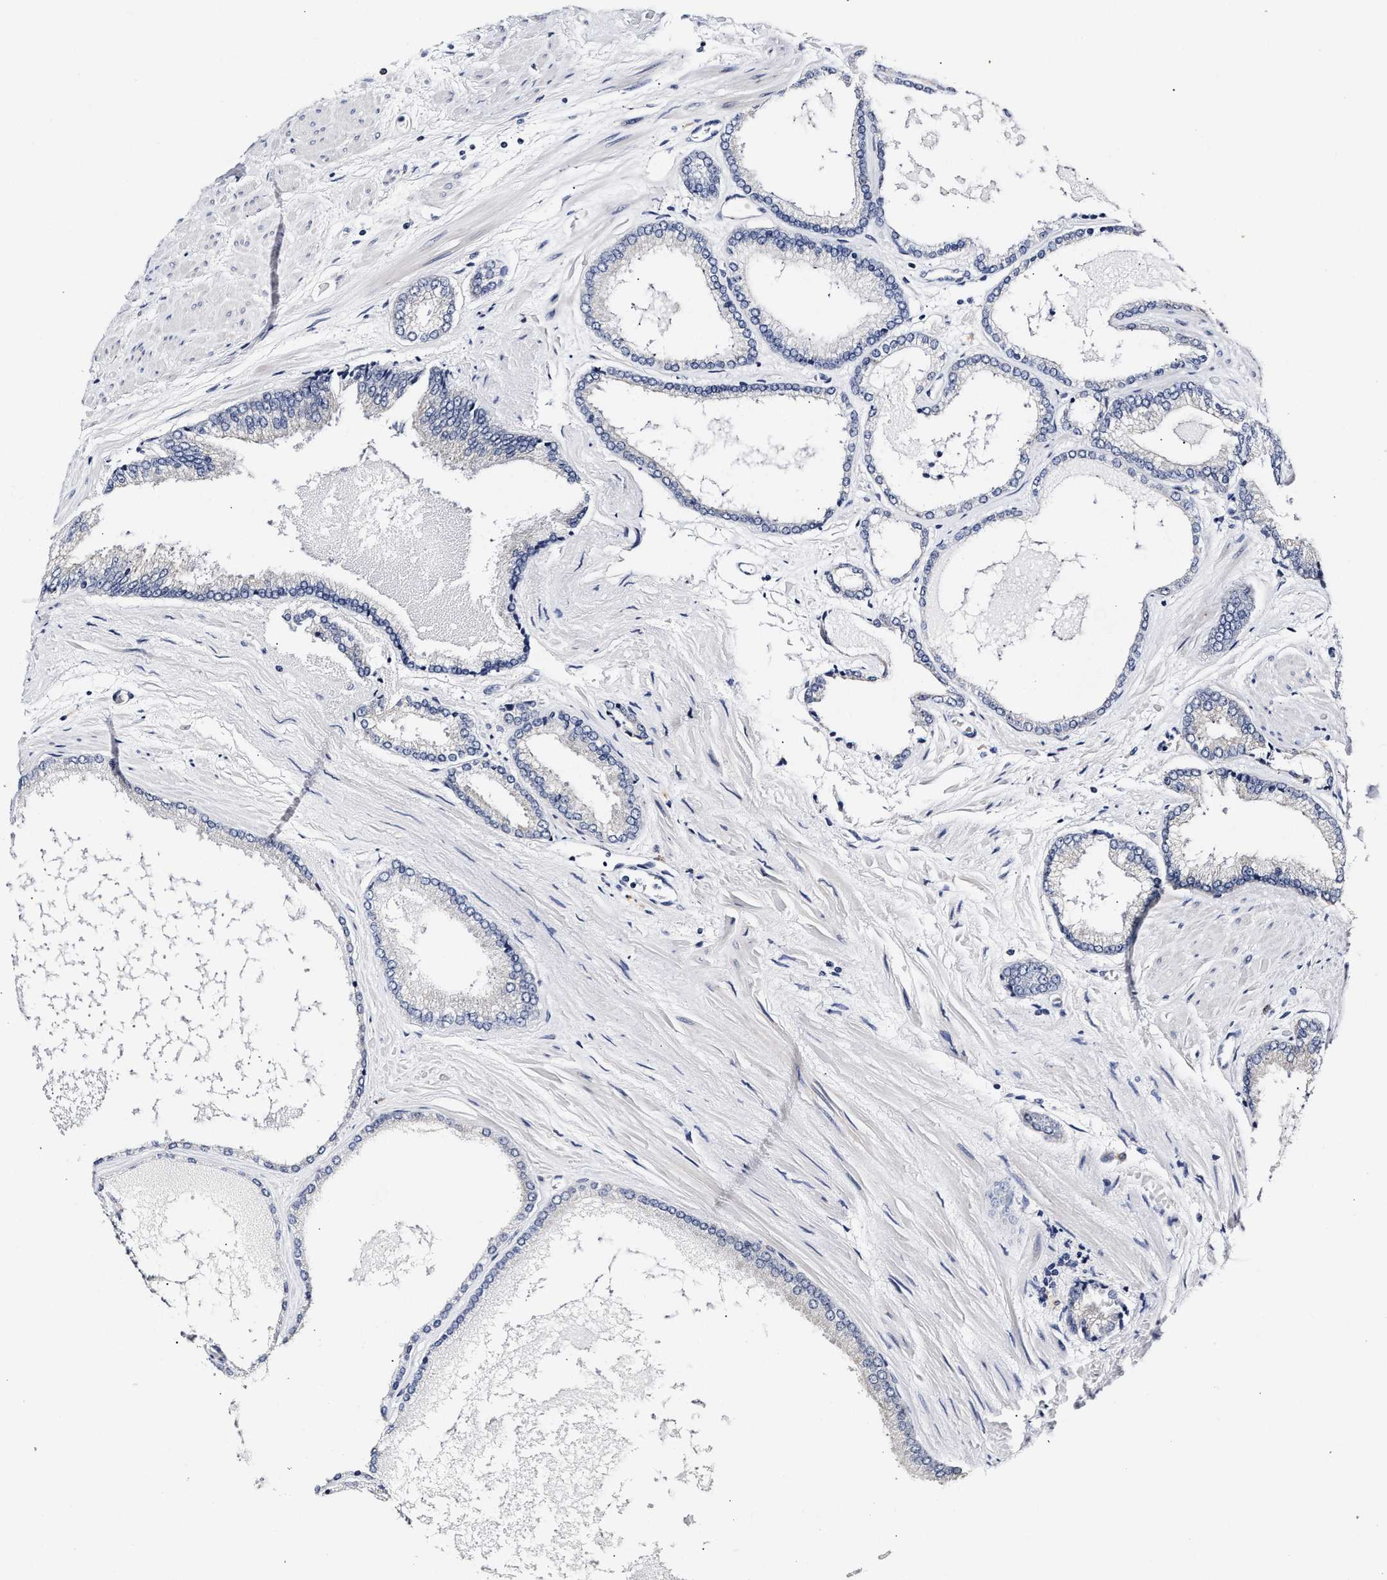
{"staining": {"intensity": "negative", "quantity": "none", "location": "none"}, "tissue": "prostate cancer", "cell_type": "Tumor cells", "image_type": "cancer", "snomed": [{"axis": "morphology", "description": "Adenocarcinoma, High grade"}, {"axis": "topography", "description": "Prostate"}], "caption": "DAB (3,3'-diaminobenzidine) immunohistochemical staining of human prostate cancer (adenocarcinoma (high-grade)) shows no significant staining in tumor cells. The staining was performed using DAB (3,3'-diaminobenzidine) to visualize the protein expression in brown, while the nuclei were stained in blue with hematoxylin (Magnification: 20x).", "gene": "RINT1", "patient": {"sex": "male", "age": 61}}